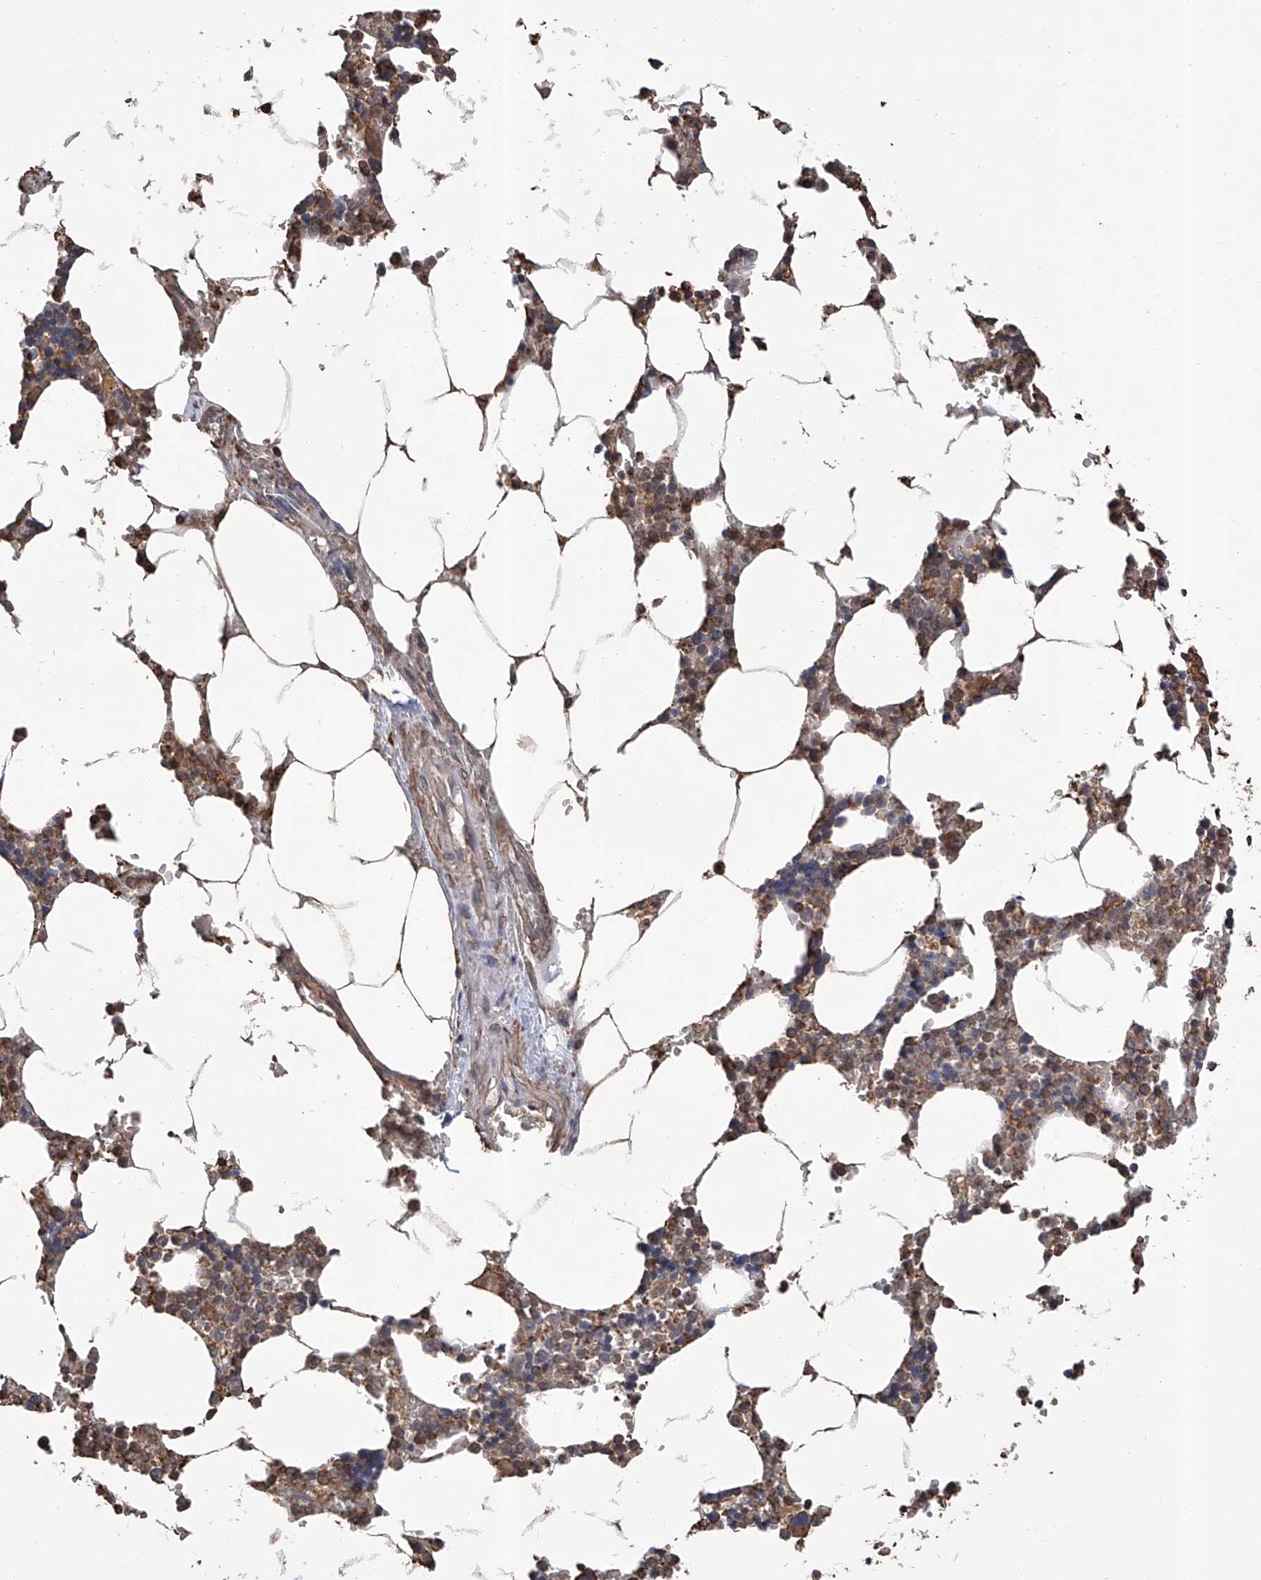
{"staining": {"intensity": "moderate", "quantity": "25%-75%", "location": "cytoplasmic/membranous"}, "tissue": "bone marrow", "cell_type": "Hematopoietic cells", "image_type": "normal", "snomed": [{"axis": "morphology", "description": "Normal tissue, NOS"}, {"axis": "topography", "description": "Bone marrow"}], "caption": "A brown stain labels moderate cytoplasmic/membranous expression of a protein in hematopoietic cells of benign human bone marrow.", "gene": "GPT", "patient": {"sex": "male", "age": 70}}